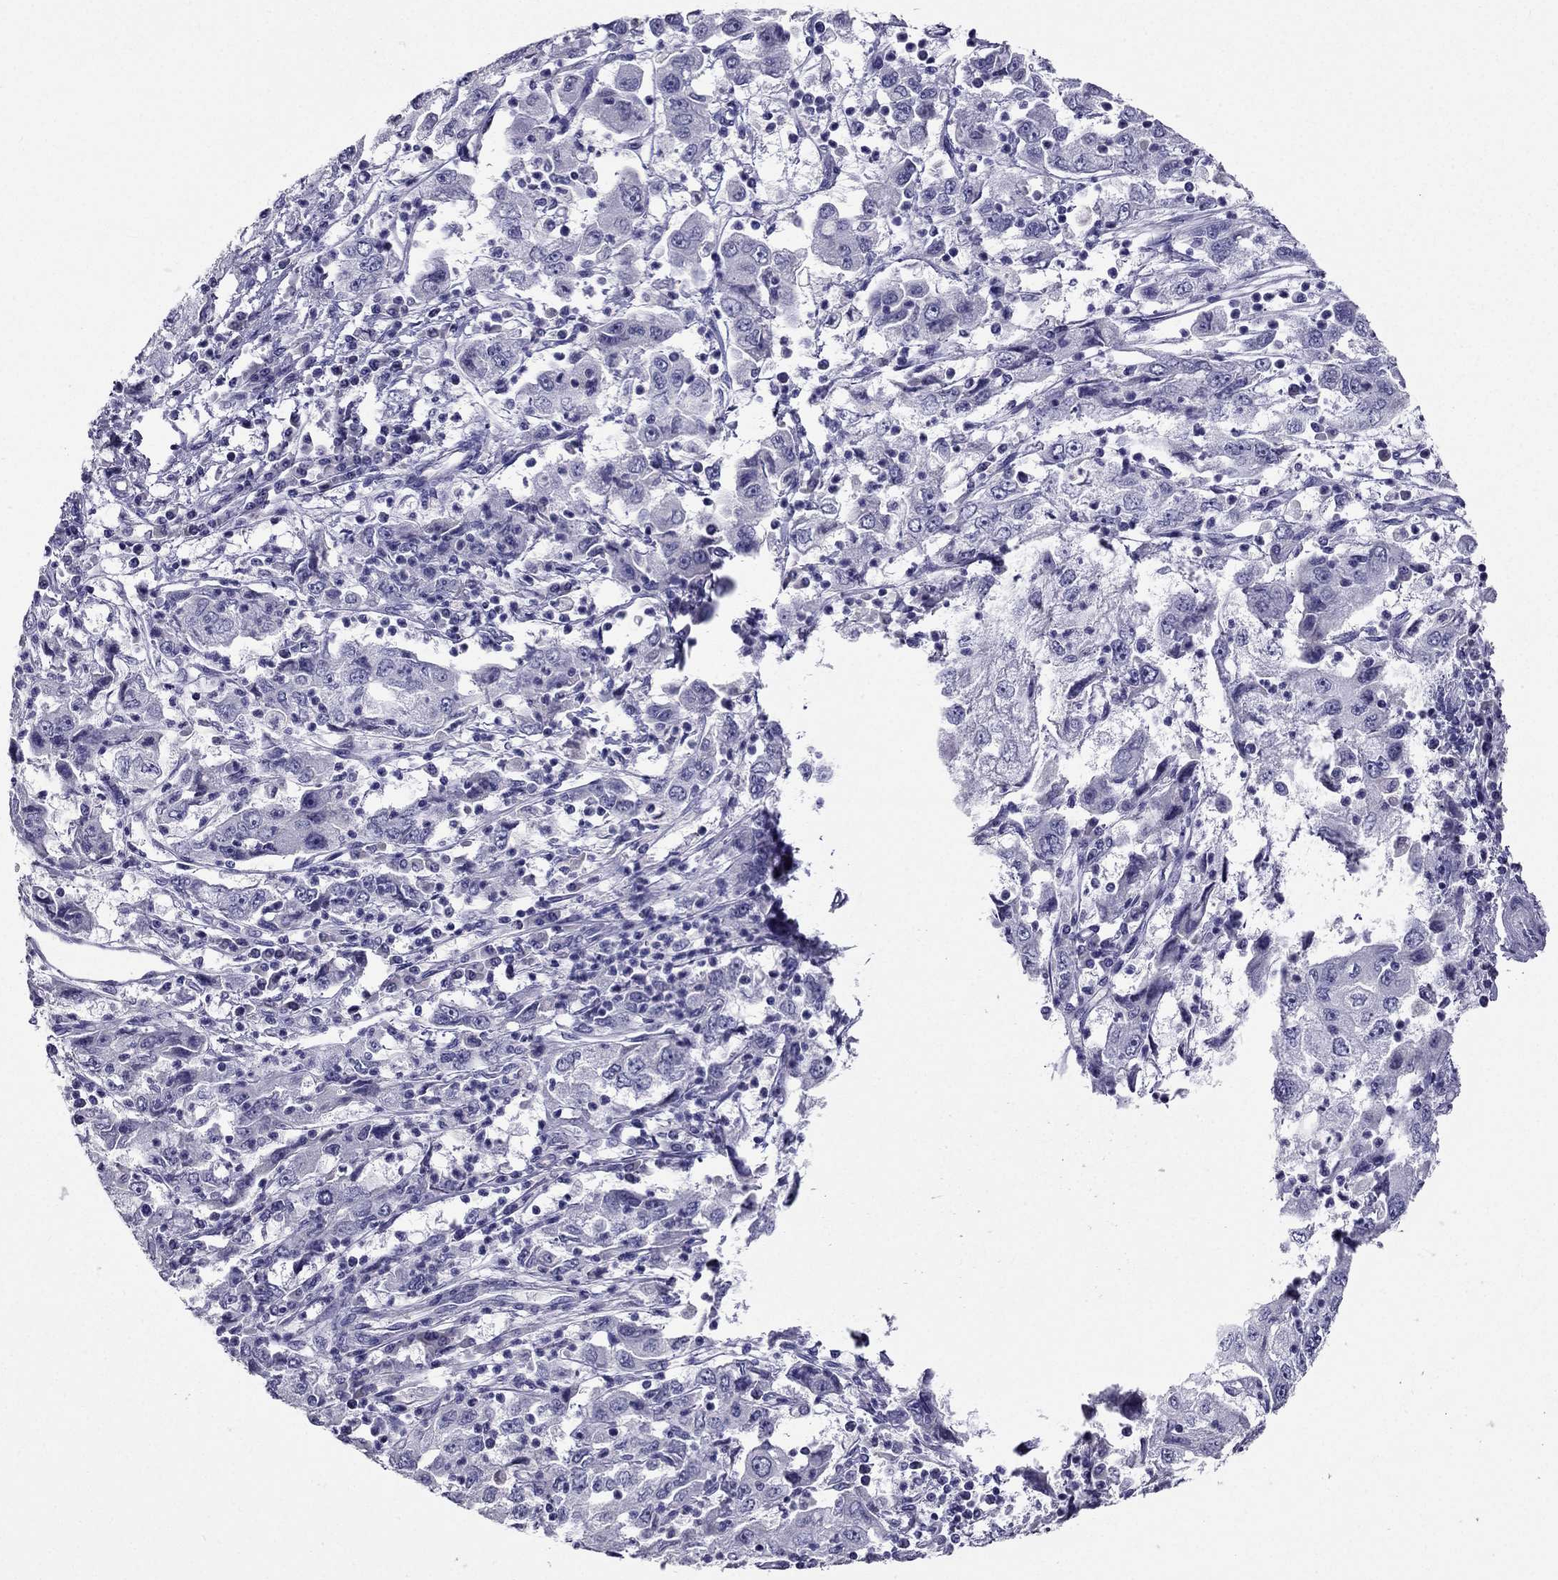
{"staining": {"intensity": "negative", "quantity": "none", "location": "none"}, "tissue": "cervical cancer", "cell_type": "Tumor cells", "image_type": "cancer", "snomed": [{"axis": "morphology", "description": "Squamous cell carcinoma, NOS"}, {"axis": "topography", "description": "Cervix"}], "caption": "This is an immunohistochemistry (IHC) micrograph of human cervical cancer (squamous cell carcinoma). There is no expression in tumor cells.", "gene": "ZNF541", "patient": {"sex": "female", "age": 36}}